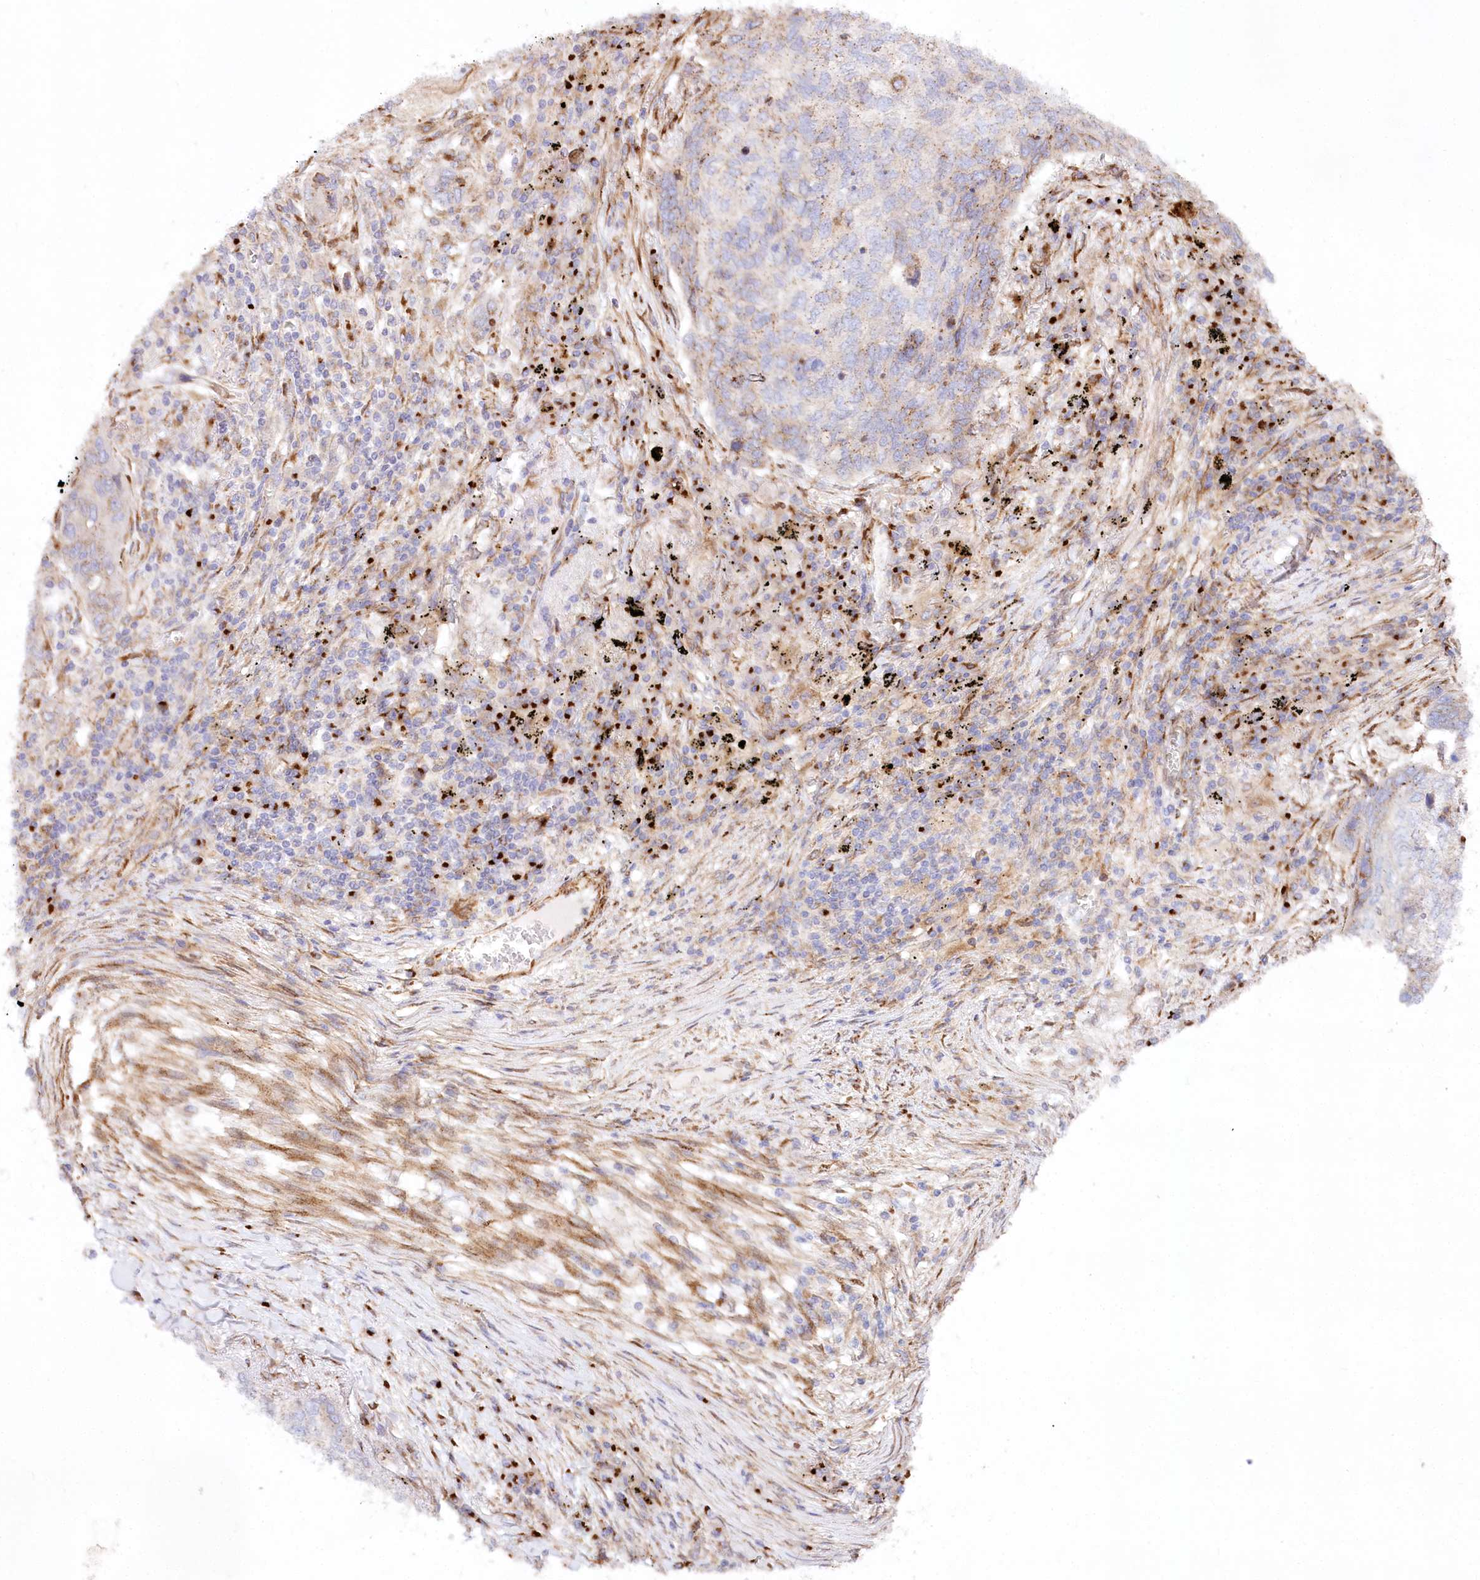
{"staining": {"intensity": "moderate", "quantity": "<25%", "location": "cytoplasmic/membranous"}, "tissue": "lung cancer", "cell_type": "Tumor cells", "image_type": "cancer", "snomed": [{"axis": "morphology", "description": "Squamous cell carcinoma, NOS"}, {"axis": "topography", "description": "Lung"}], "caption": "Immunohistochemistry of human squamous cell carcinoma (lung) demonstrates low levels of moderate cytoplasmic/membranous staining in approximately <25% of tumor cells.", "gene": "ABRAXAS2", "patient": {"sex": "female", "age": 63}}